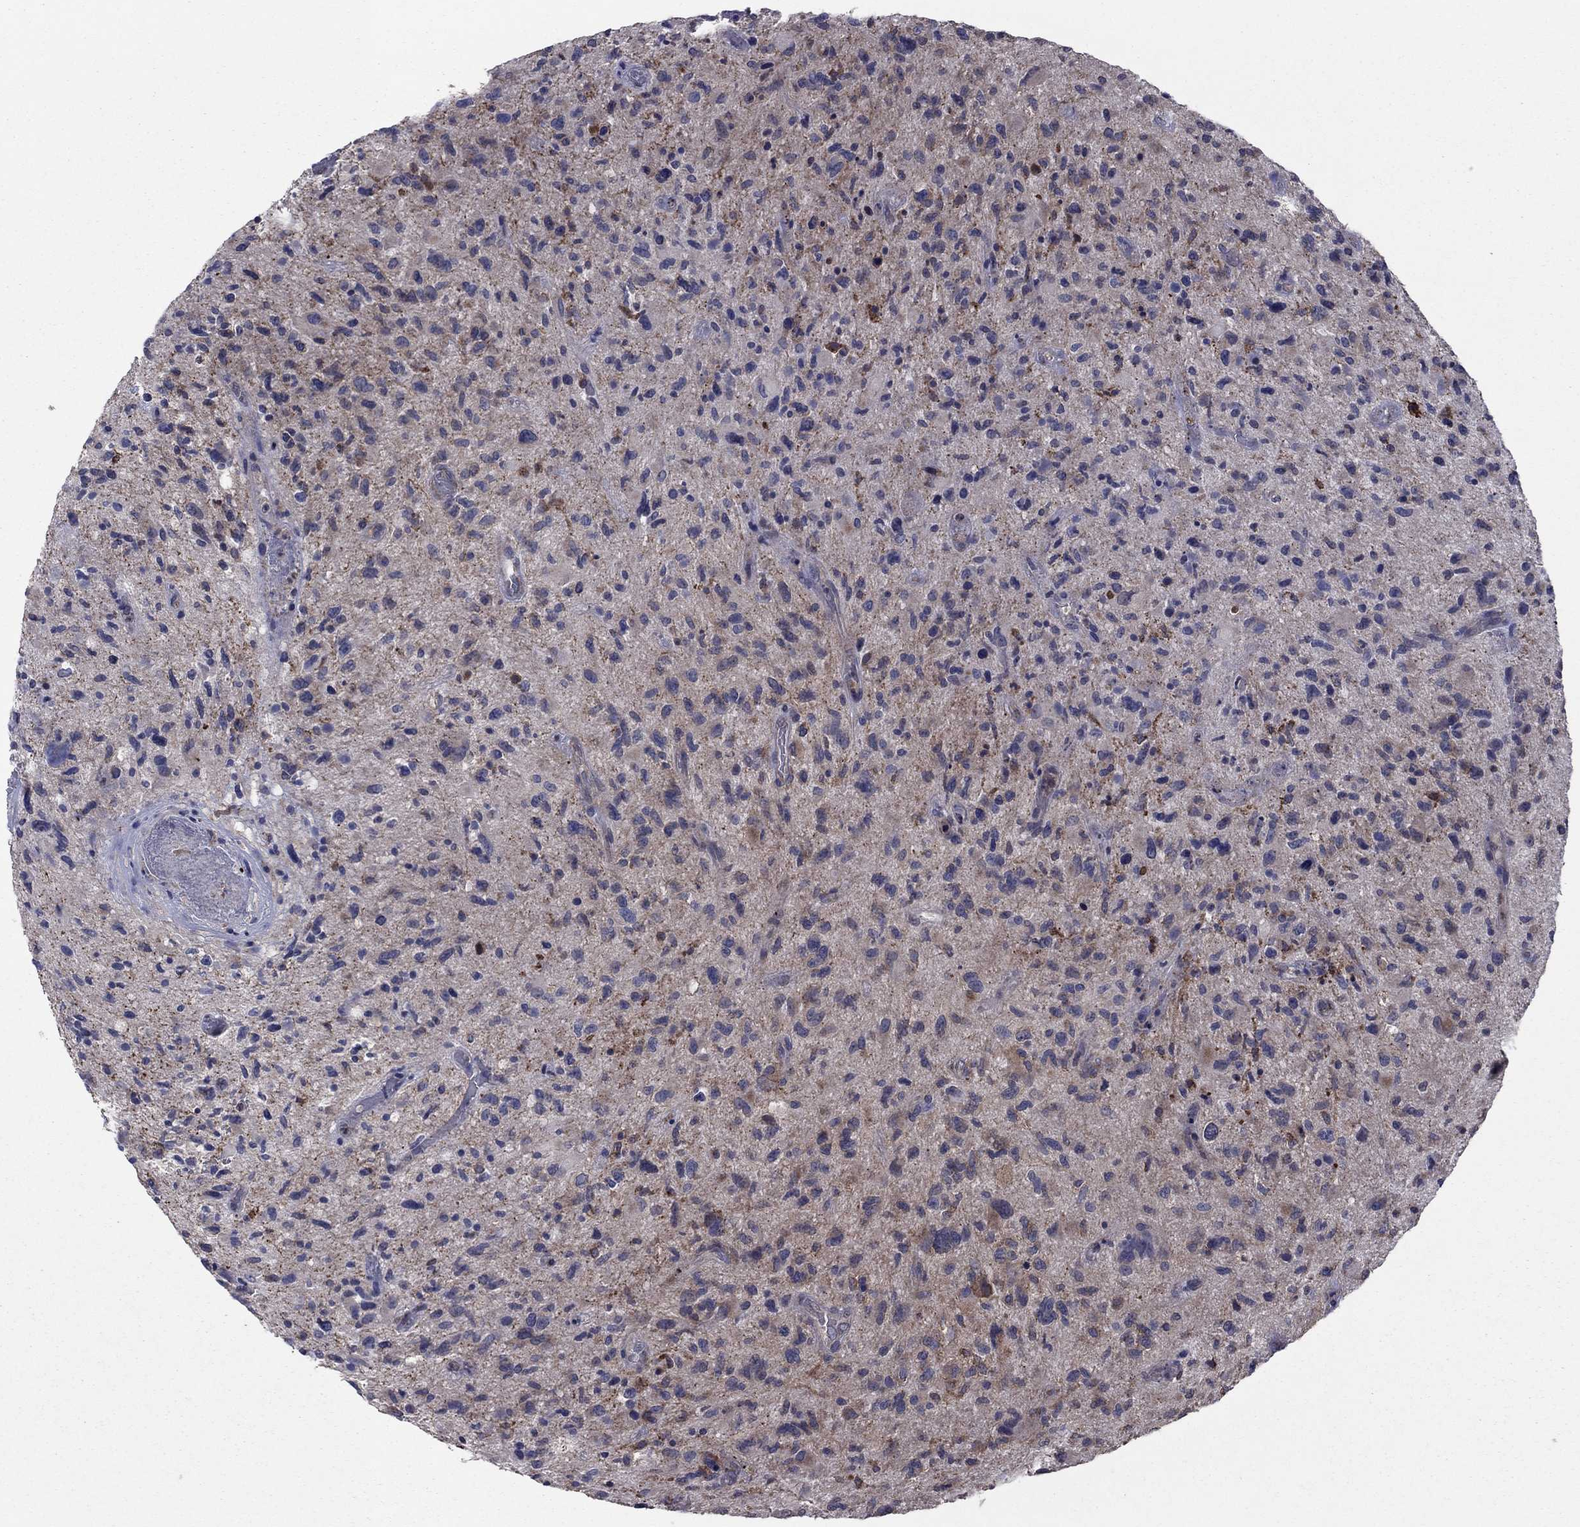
{"staining": {"intensity": "moderate", "quantity": "25%-75%", "location": "cytoplasmic/membranous"}, "tissue": "glioma", "cell_type": "Tumor cells", "image_type": "cancer", "snomed": [{"axis": "morphology", "description": "Glioma, malignant, NOS"}, {"axis": "morphology", "description": "Glioma, malignant, High grade"}, {"axis": "topography", "description": "Brain"}], "caption": "A brown stain highlights moderate cytoplasmic/membranous positivity of a protein in glioma tumor cells.", "gene": "MEA1", "patient": {"sex": "female", "age": 71}}